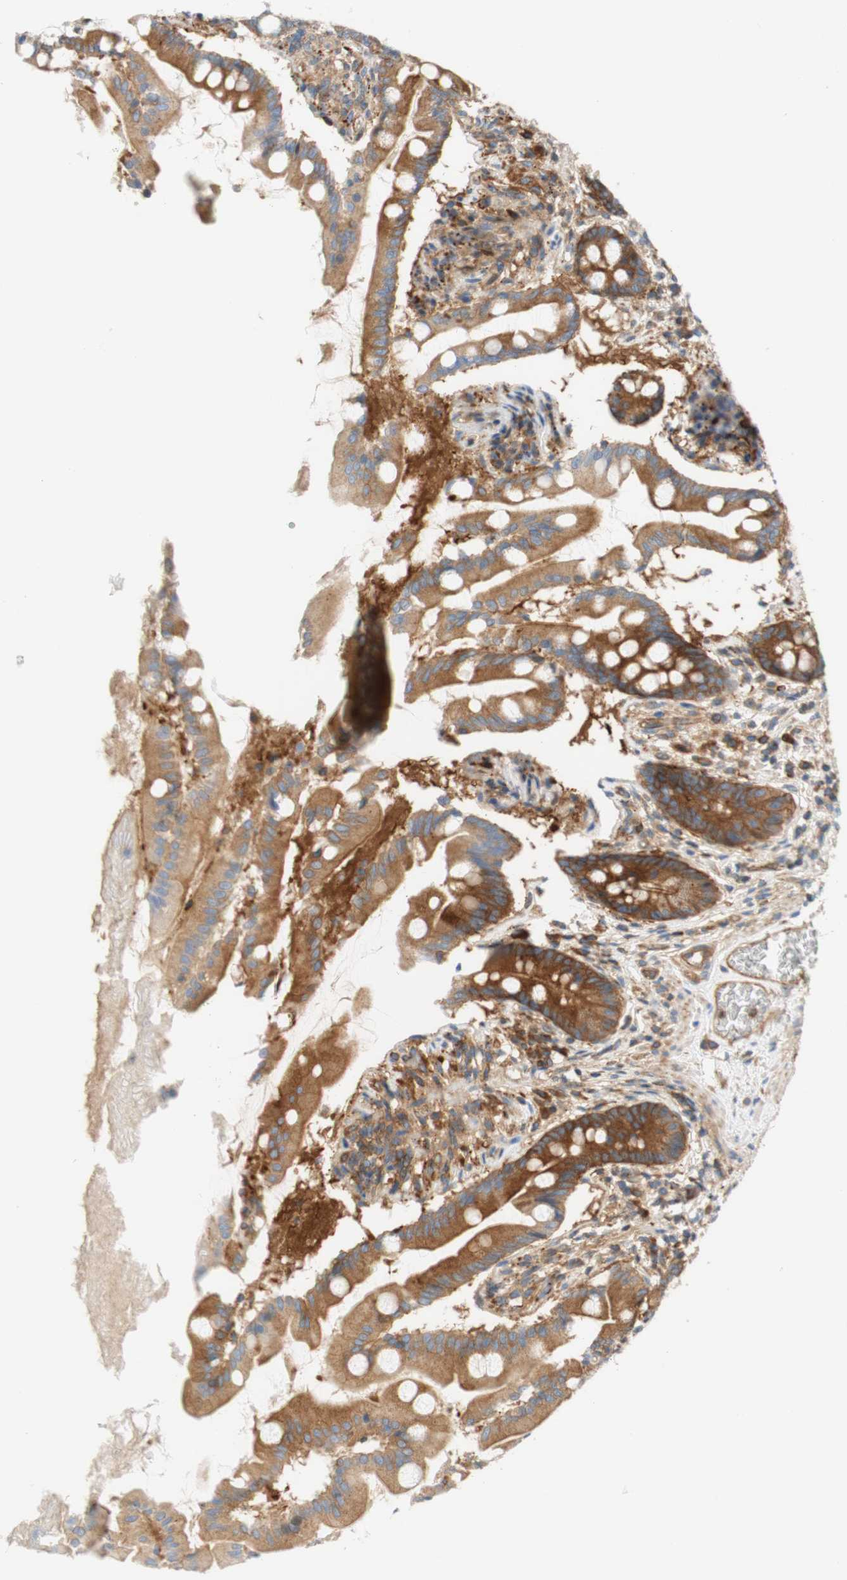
{"staining": {"intensity": "moderate", "quantity": ">75%", "location": "cytoplasmic/membranous"}, "tissue": "small intestine", "cell_type": "Glandular cells", "image_type": "normal", "snomed": [{"axis": "morphology", "description": "Normal tissue, NOS"}, {"axis": "topography", "description": "Small intestine"}], "caption": "A brown stain shows moderate cytoplasmic/membranous positivity of a protein in glandular cells of normal human small intestine.", "gene": "STOM", "patient": {"sex": "female", "age": 56}}